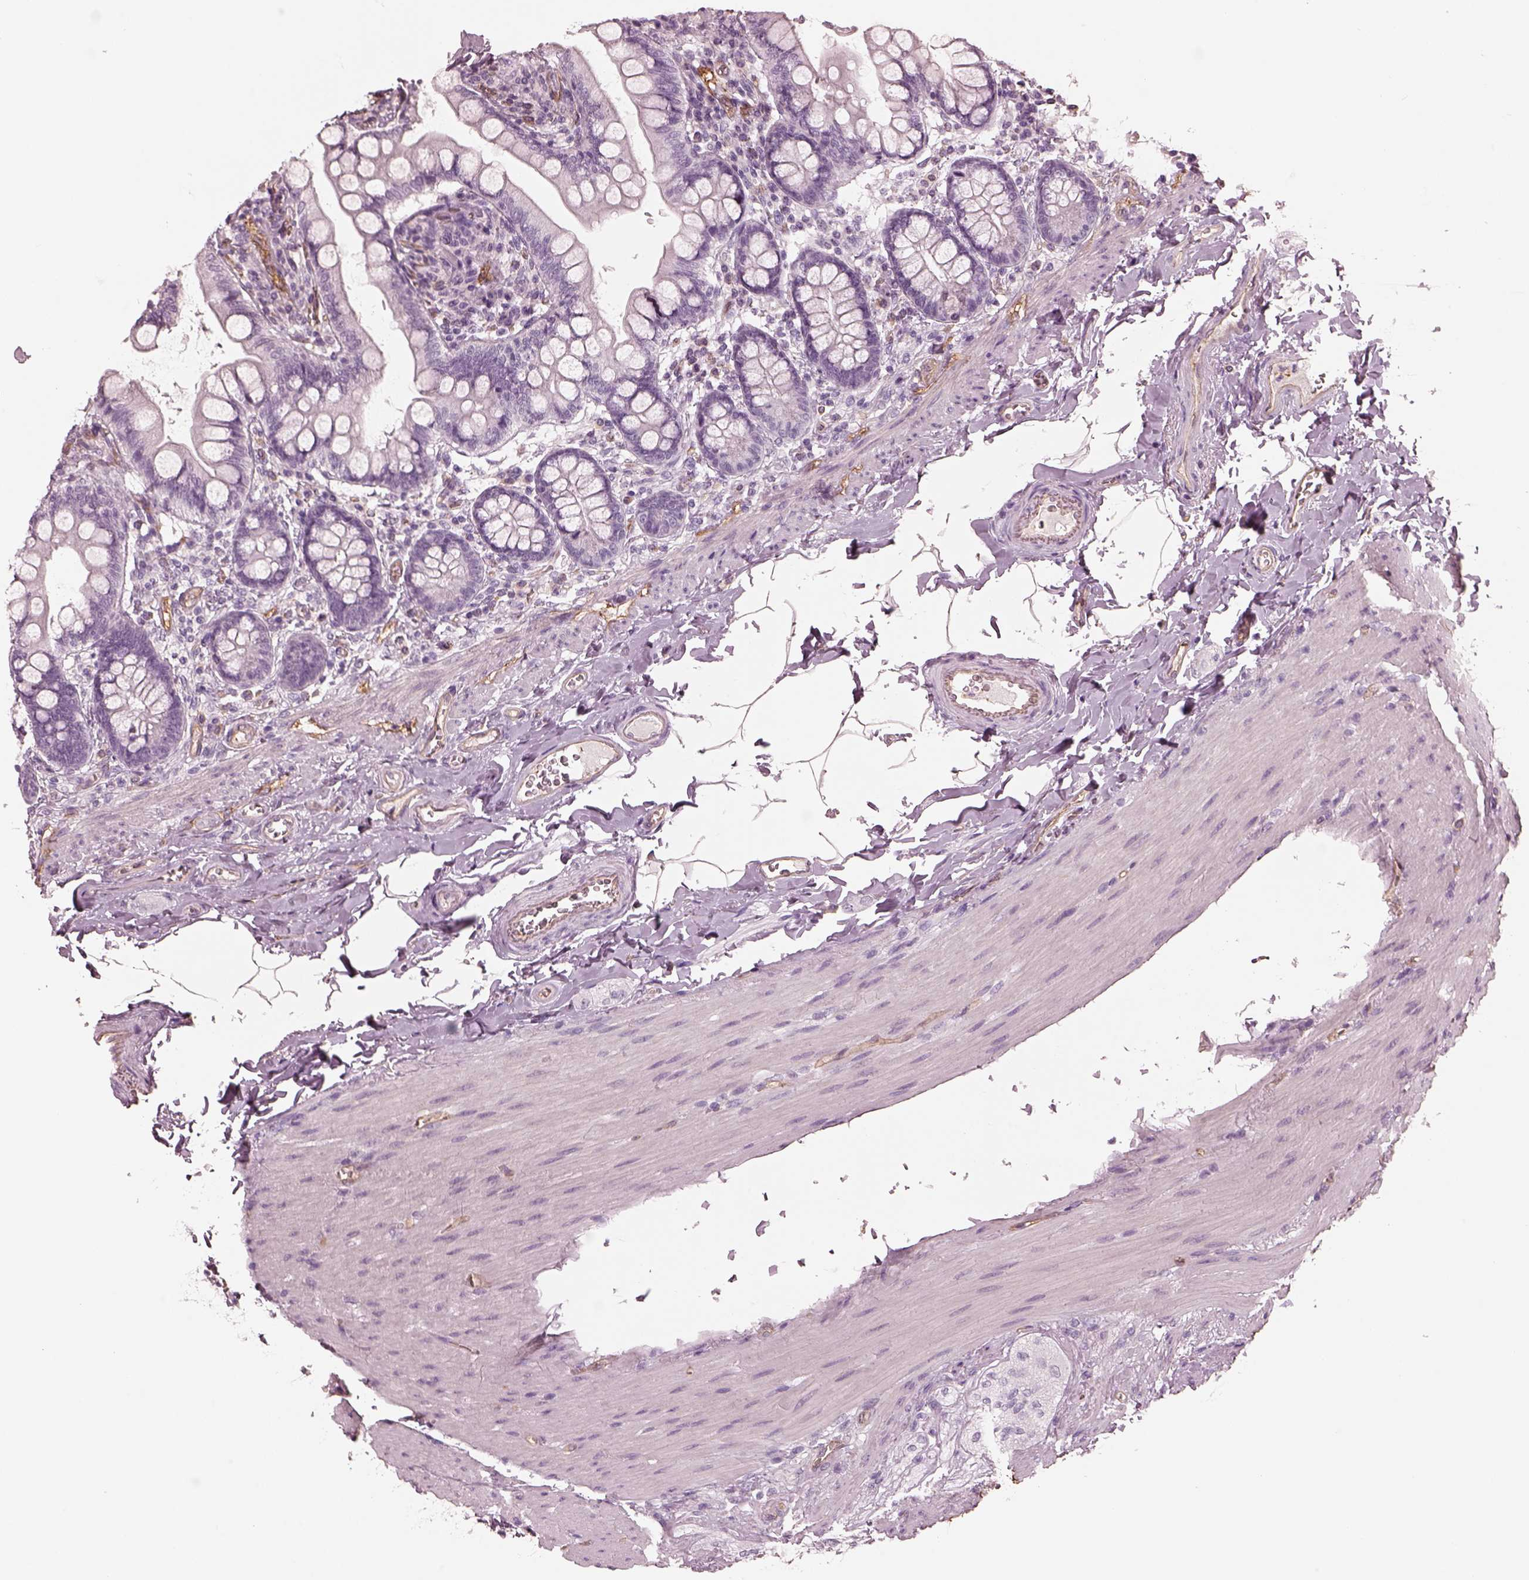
{"staining": {"intensity": "negative", "quantity": "none", "location": "none"}, "tissue": "small intestine", "cell_type": "Glandular cells", "image_type": "normal", "snomed": [{"axis": "morphology", "description": "Normal tissue, NOS"}, {"axis": "topography", "description": "Small intestine"}], "caption": "This is a histopathology image of IHC staining of normal small intestine, which shows no positivity in glandular cells. (DAB IHC, high magnification).", "gene": "EIF4E1B", "patient": {"sex": "female", "age": 56}}